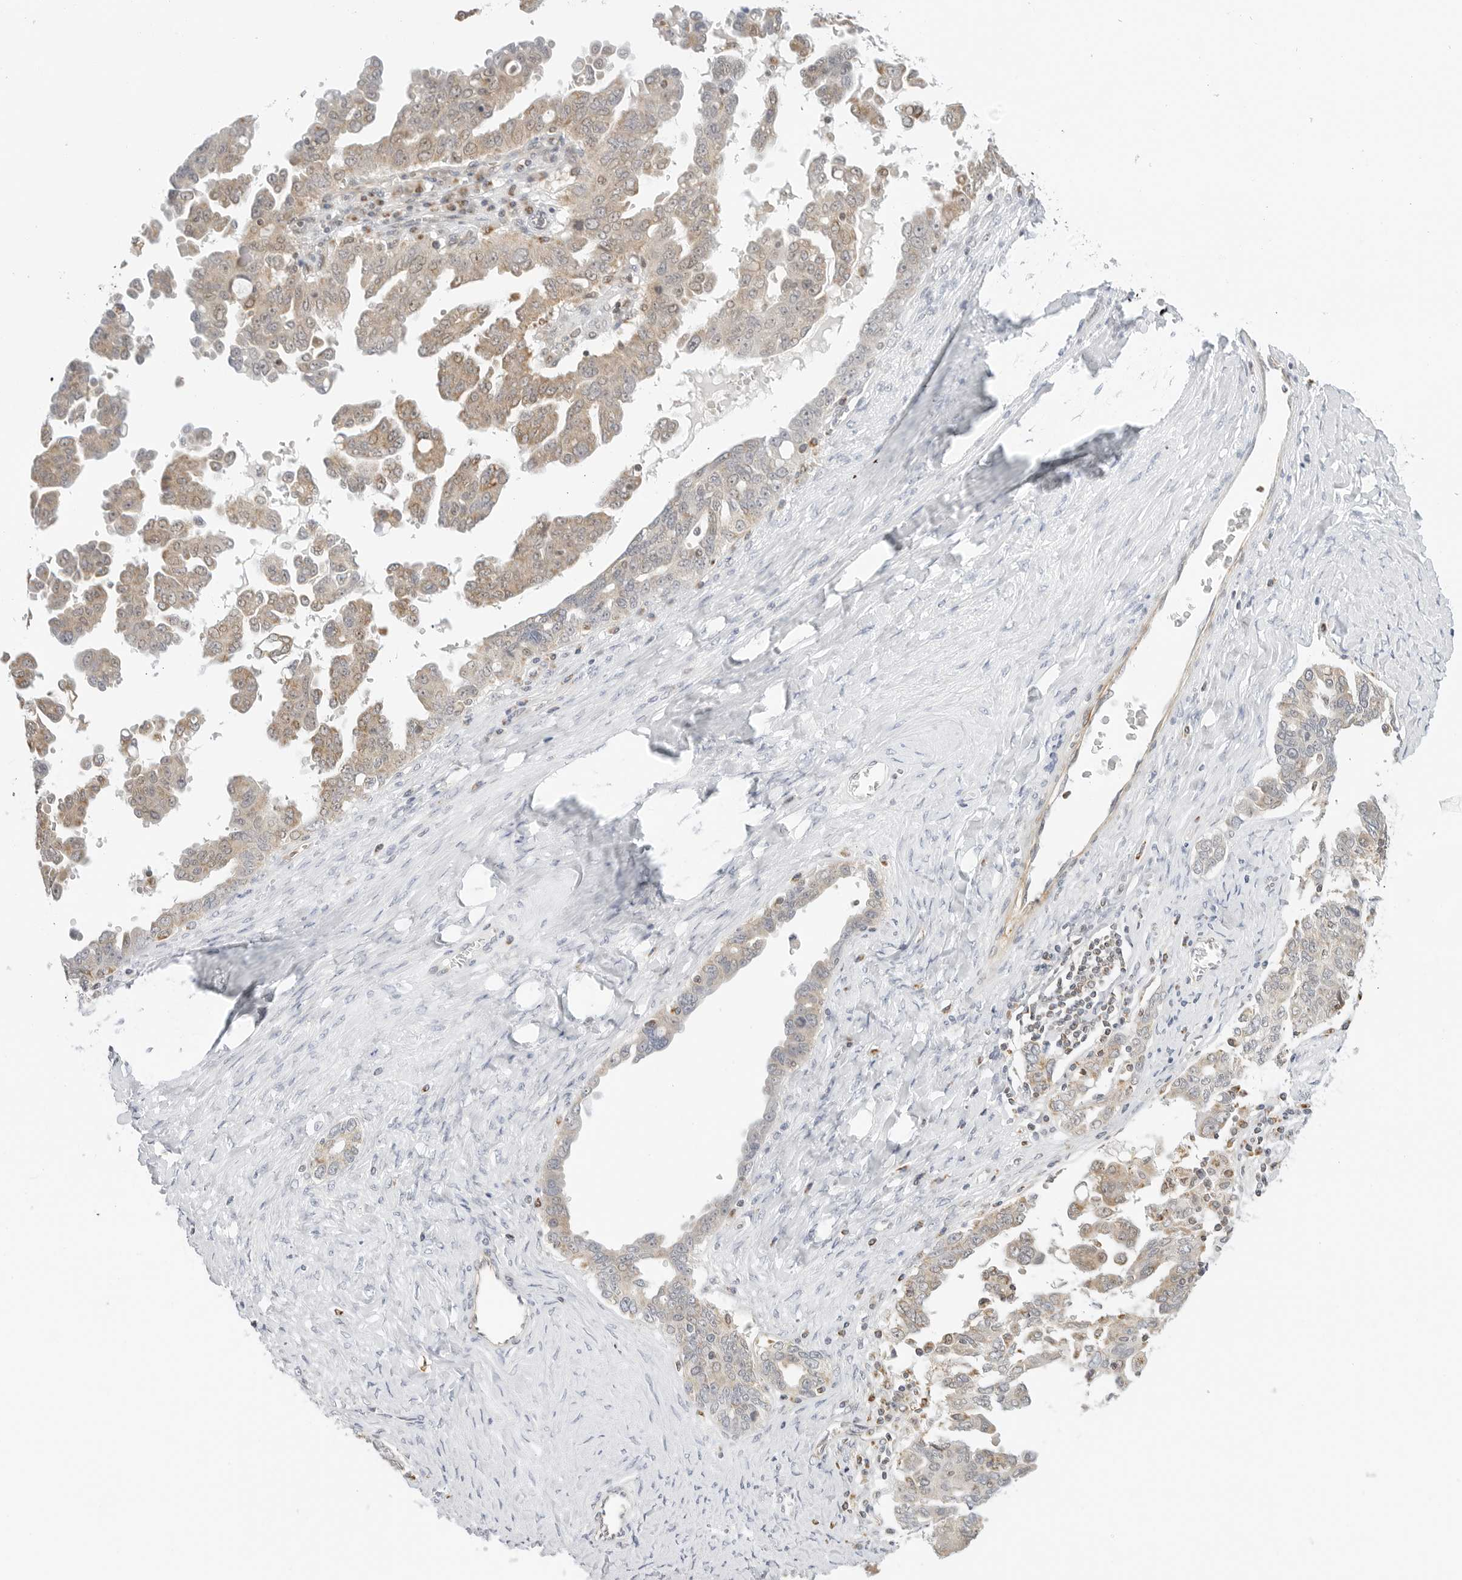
{"staining": {"intensity": "weak", "quantity": "25%-75%", "location": "cytoplasmic/membranous,nuclear"}, "tissue": "ovarian cancer", "cell_type": "Tumor cells", "image_type": "cancer", "snomed": [{"axis": "morphology", "description": "Carcinoma, endometroid"}, {"axis": "topography", "description": "Ovary"}], "caption": "The photomicrograph reveals a brown stain indicating the presence of a protein in the cytoplasmic/membranous and nuclear of tumor cells in ovarian endometroid carcinoma.", "gene": "GORAB", "patient": {"sex": "female", "age": 62}}